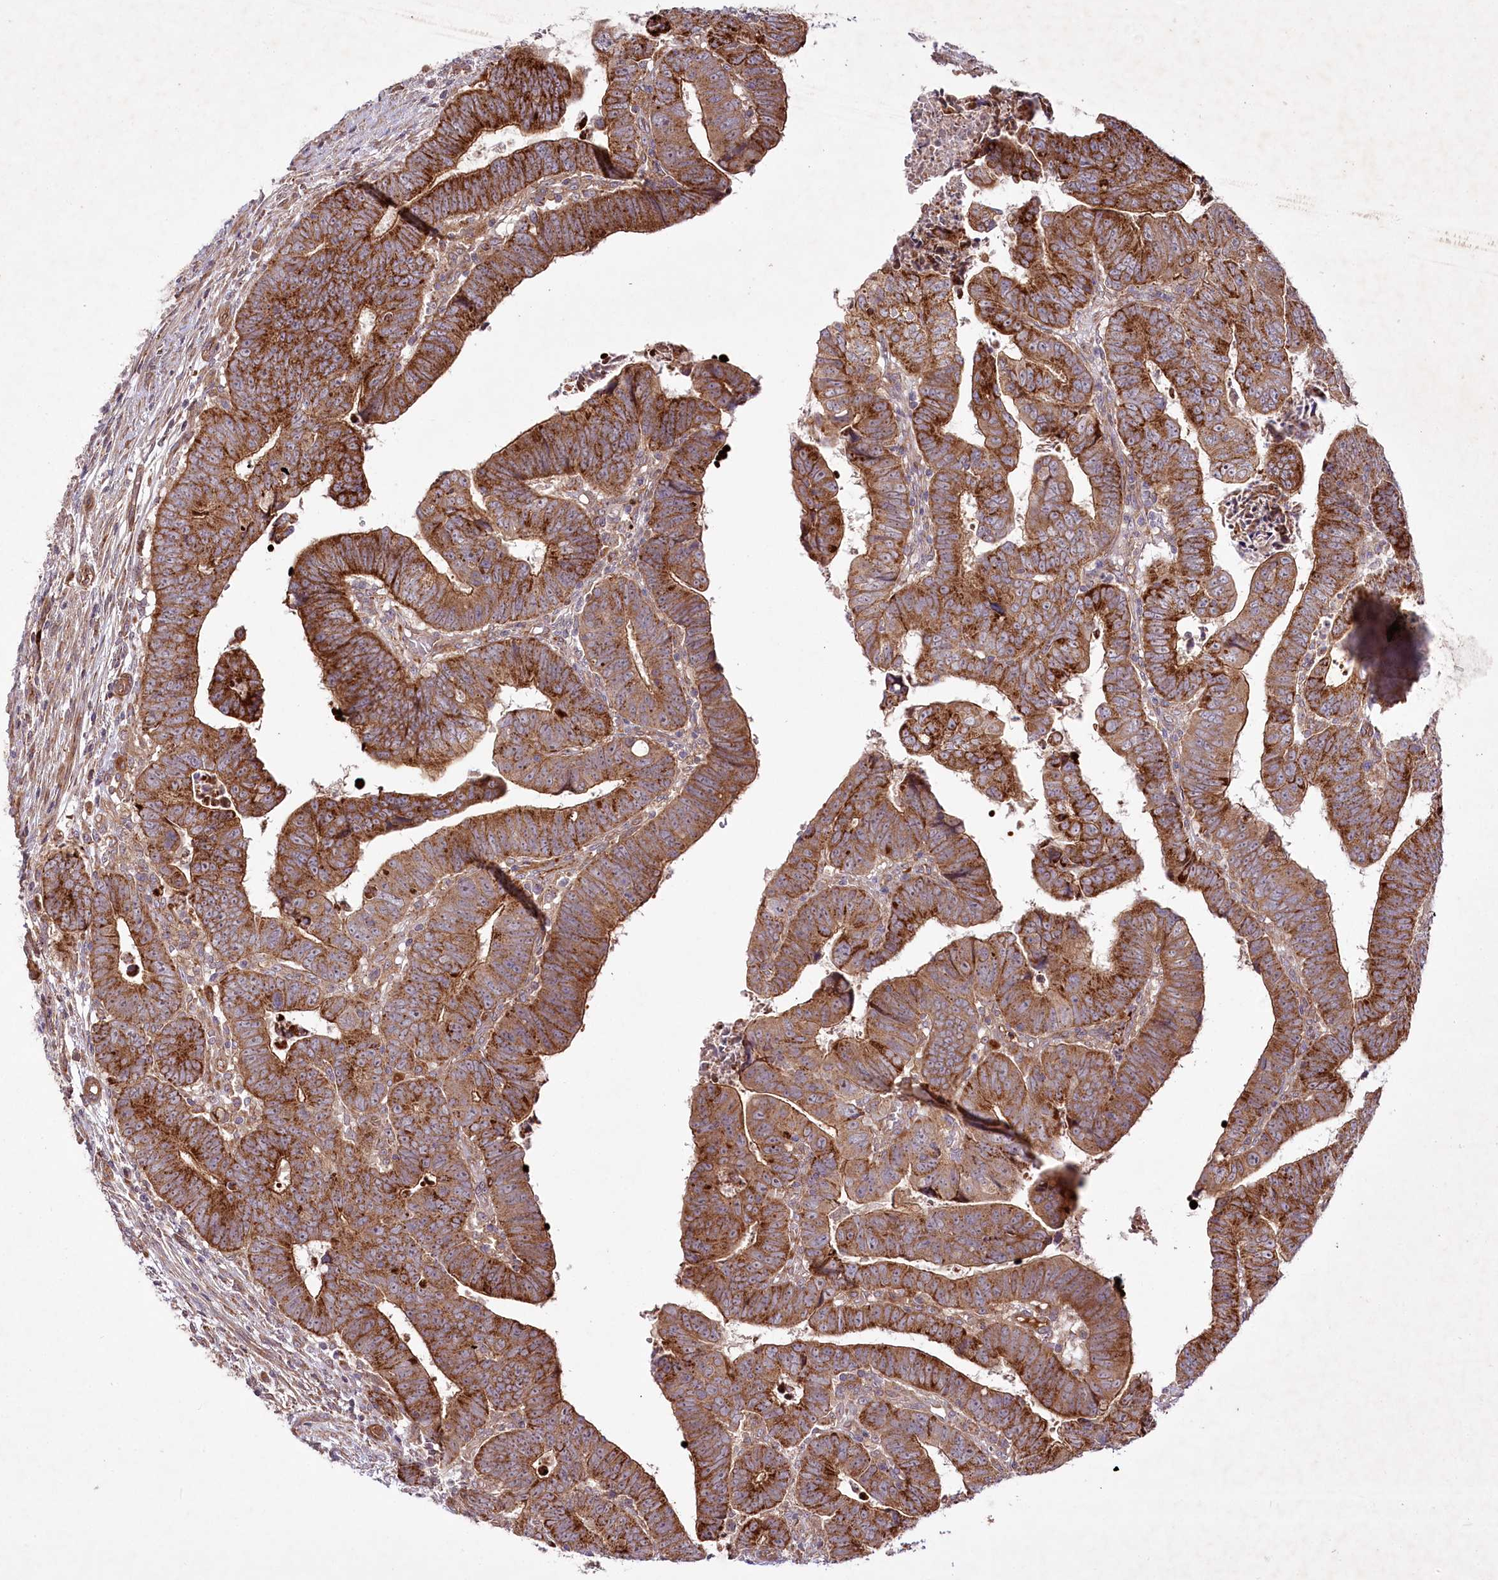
{"staining": {"intensity": "strong", "quantity": ">75%", "location": "cytoplasmic/membranous"}, "tissue": "colorectal cancer", "cell_type": "Tumor cells", "image_type": "cancer", "snomed": [{"axis": "morphology", "description": "Normal tissue, NOS"}, {"axis": "morphology", "description": "Adenocarcinoma, NOS"}, {"axis": "topography", "description": "Rectum"}], "caption": "This is an image of immunohistochemistry staining of adenocarcinoma (colorectal), which shows strong positivity in the cytoplasmic/membranous of tumor cells.", "gene": "PSTK", "patient": {"sex": "female", "age": 65}}